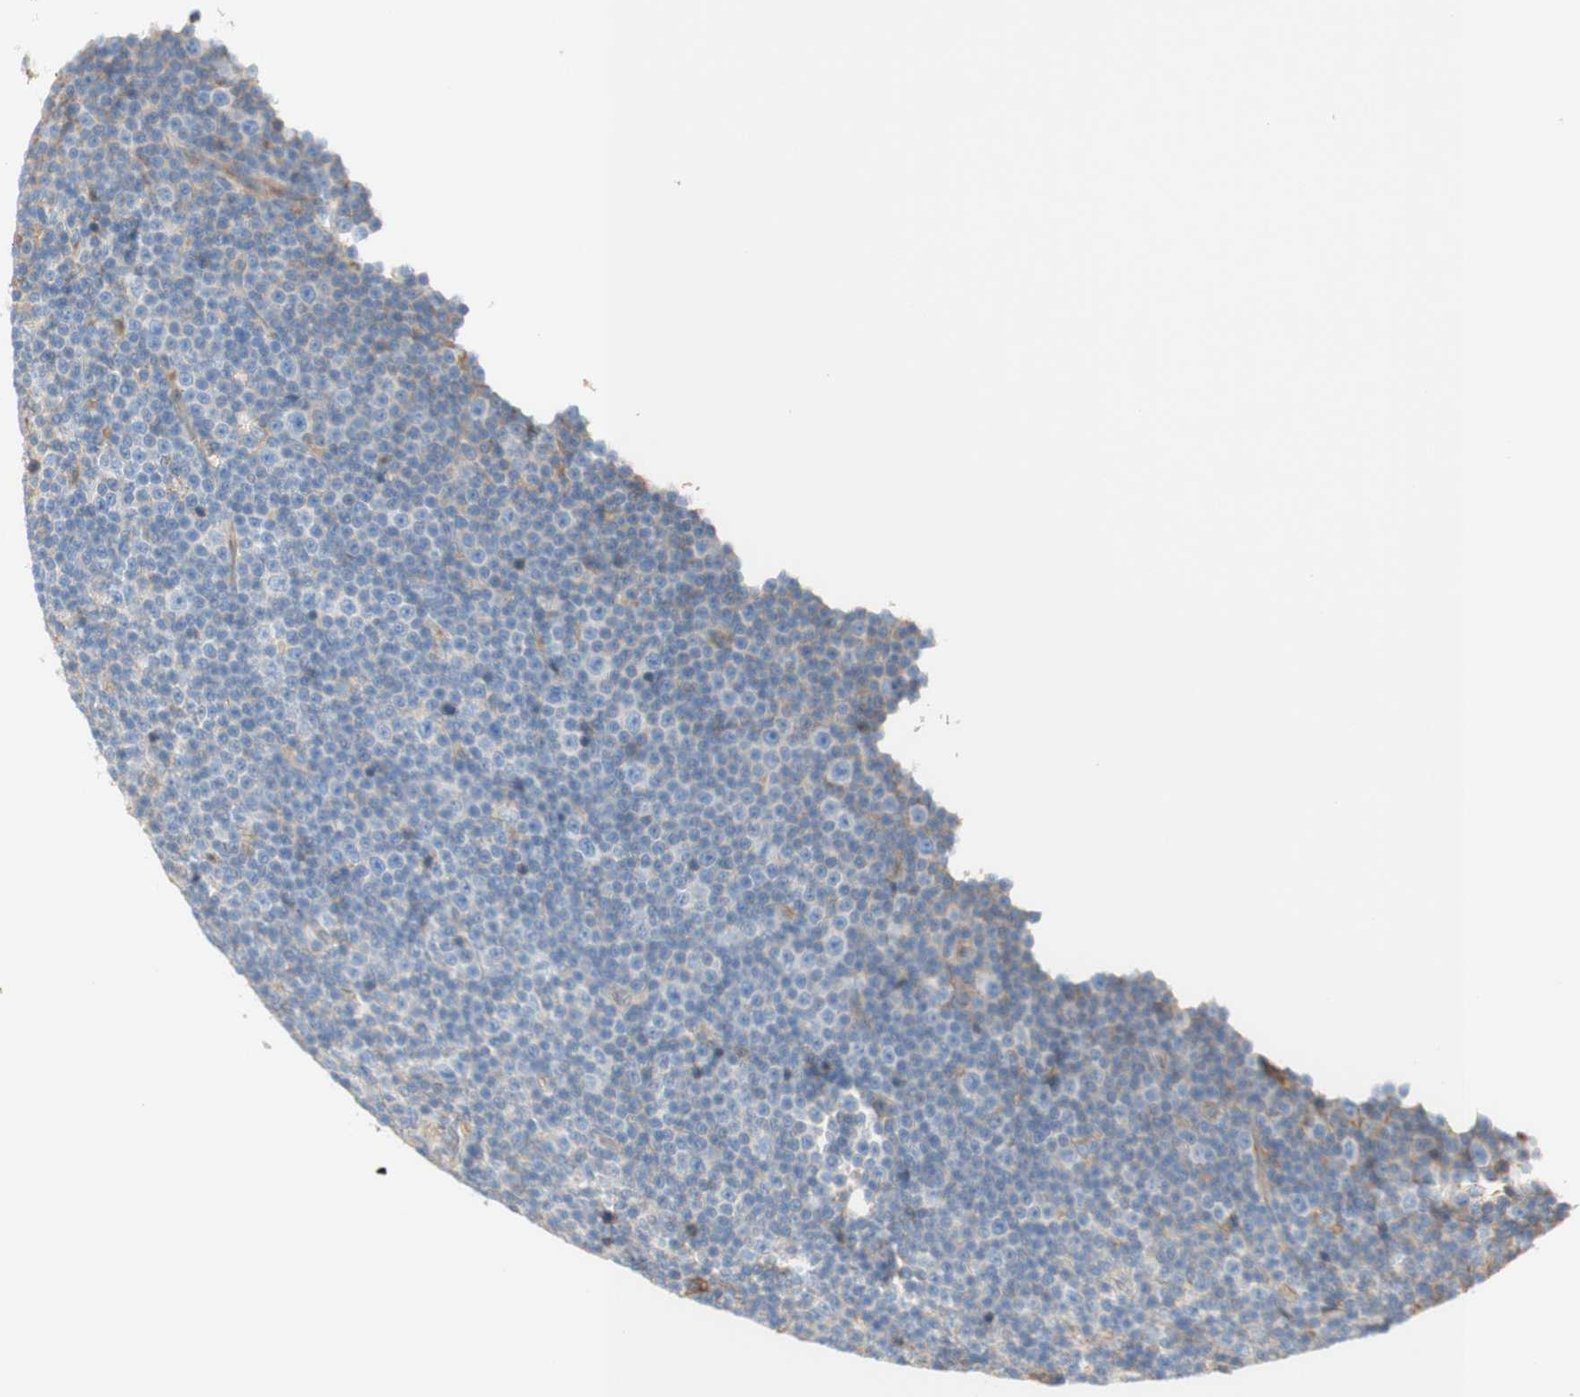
{"staining": {"intensity": "negative", "quantity": "none", "location": "none"}, "tissue": "lymphoma", "cell_type": "Tumor cells", "image_type": "cancer", "snomed": [{"axis": "morphology", "description": "Malignant lymphoma, non-Hodgkin's type, Low grade"}, {"axis": "topography", "description": "Lymph node"}], "caption": "Tumor cells show no significant staining in low-grade malignant lymphoma, non-Hodgkin's type.", "gene": "KNG1", "patient": {"sex": "female", "age": 67}}